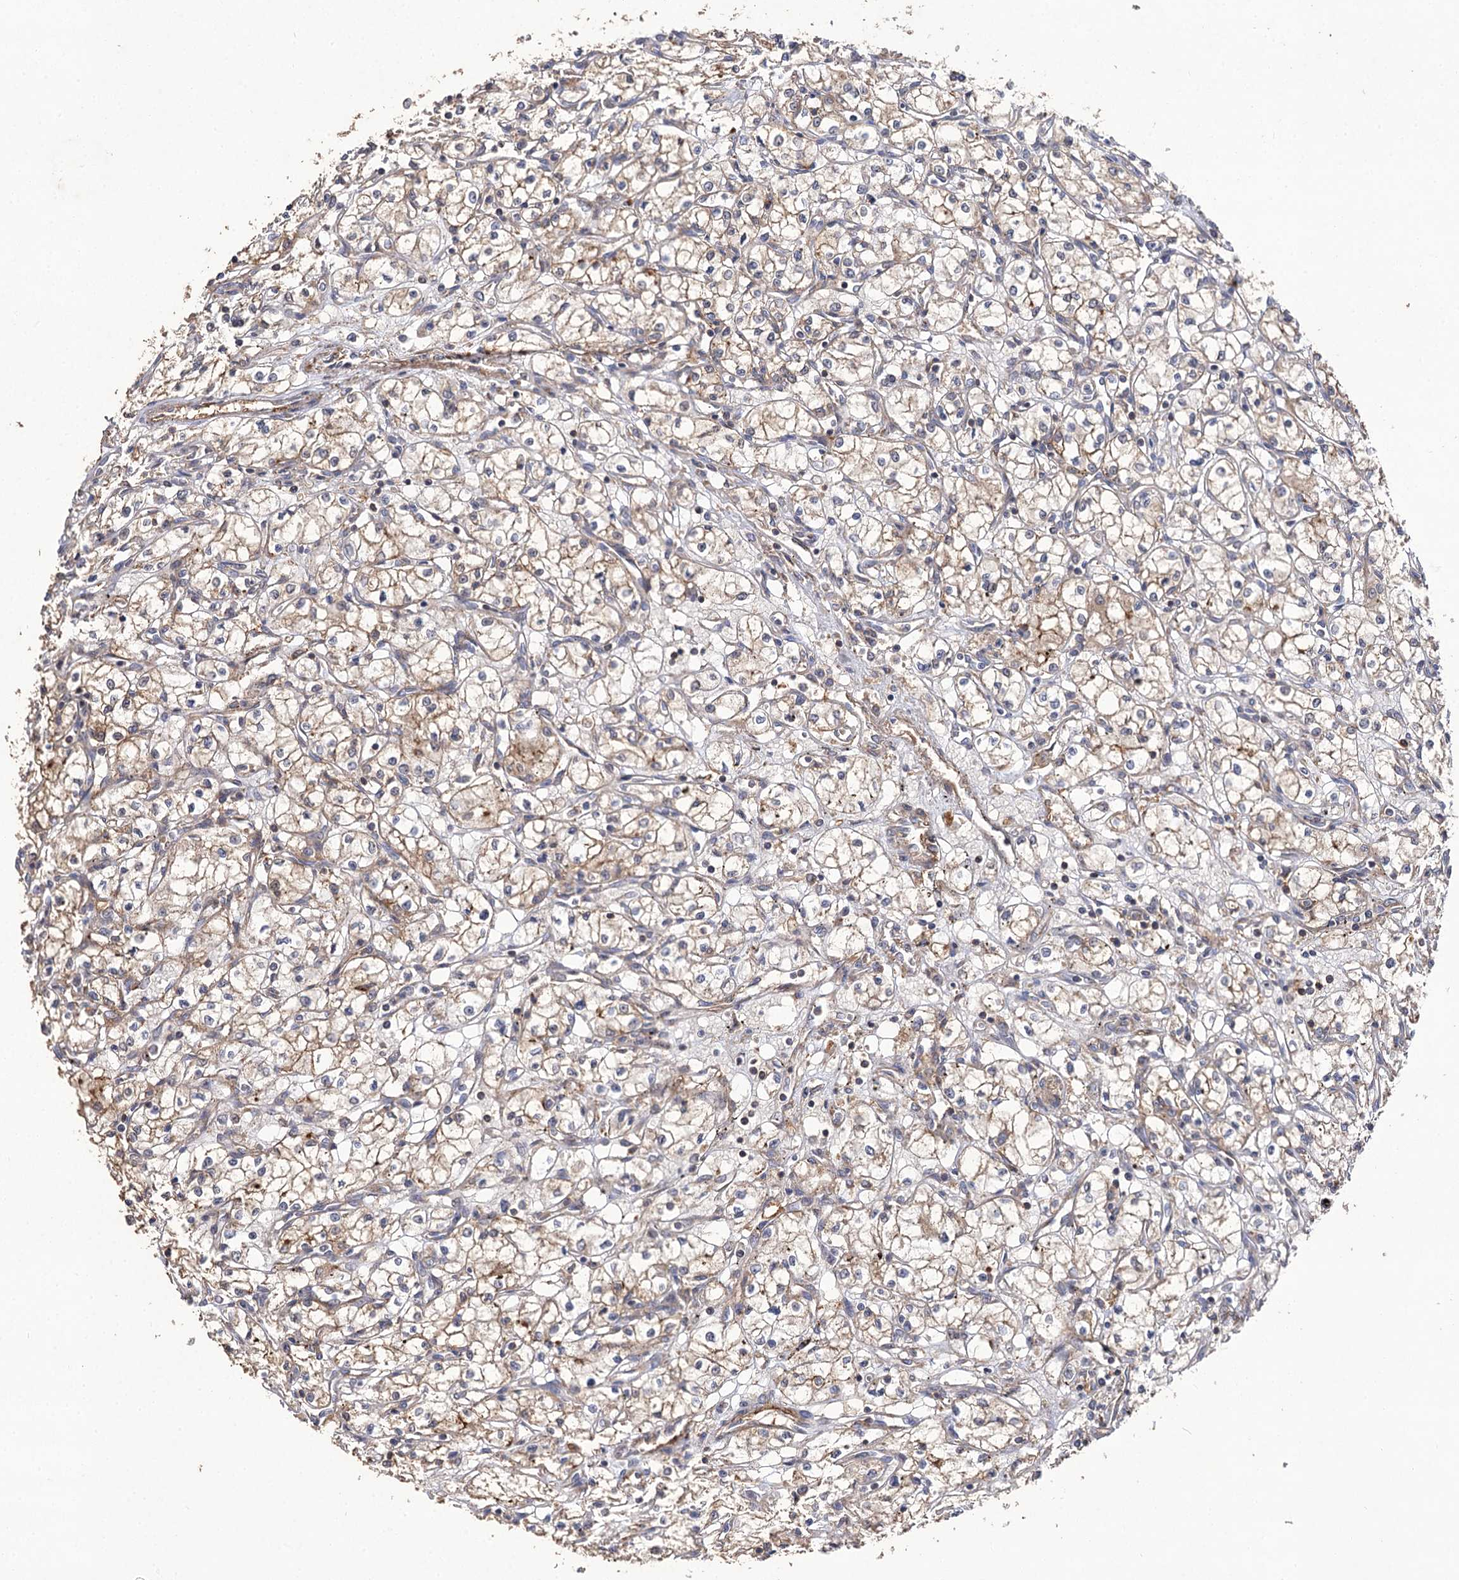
{"staining": {"intensity": "moderate", "quantity": ">75%", "location": "cytoplasmic/membranous"}, "tissue": "renal cancer", "cell_type": "Tumor cells", "image_type": "cancer", "snomed": [{"axis": "morphology", "description": "Adenocarcinoma, NOS"}, {"axis": "topography", "description": "Kidney"}], "caption": "Immunohistochemical staining of human renal cancer (adenocarcinoma) displays medium levels of moderate cytoplasmic/membranous protein expression in approximately >75% of tumor cells.", "gene": "FBXW8", "patient": {"sex": "male", "age": 59}}